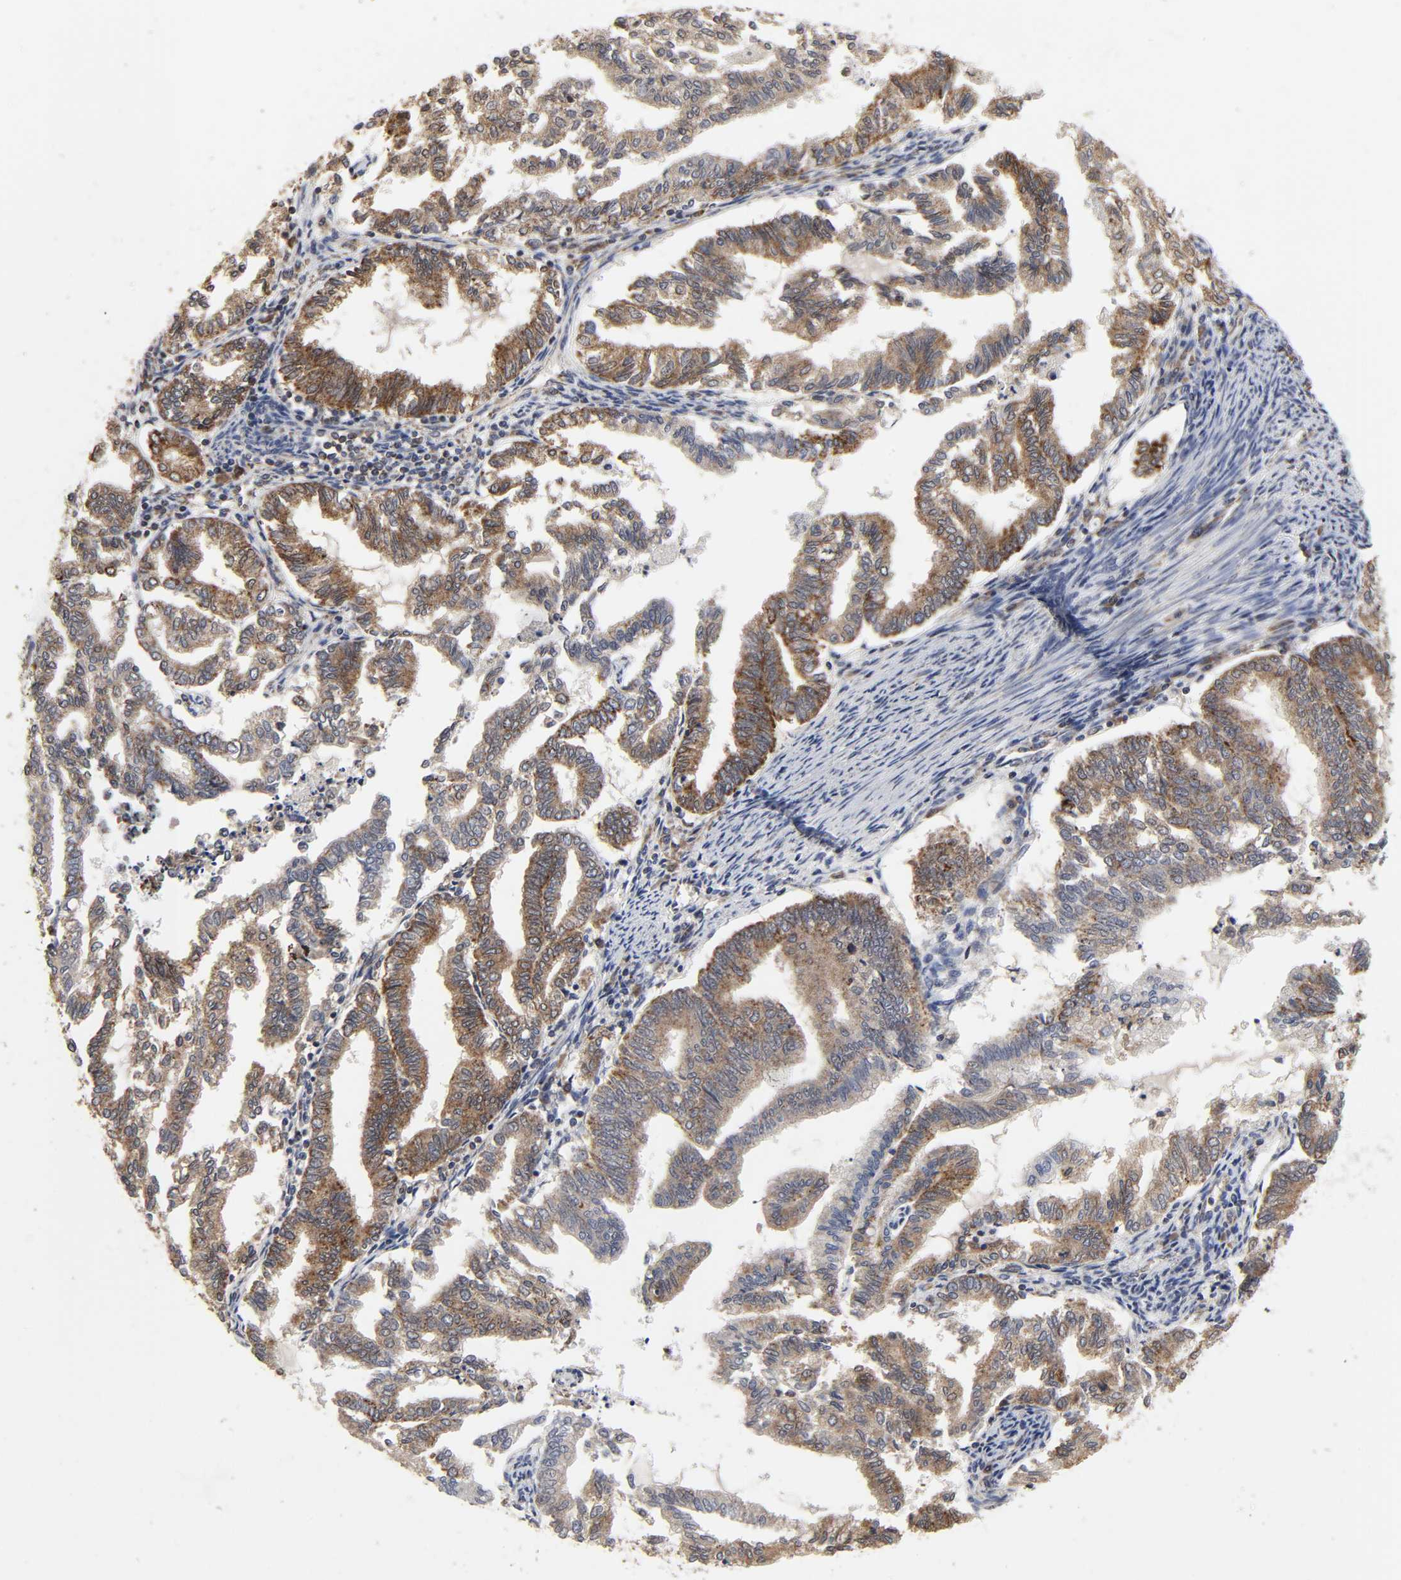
{"staining": {"intensity": "moderate", "quantity": ">75%", "location": "cytoplasmic/membranous"}, "tissue": "endometrial cancer", "cell_type": "Tumor cells", "image_type": "cancer", "snomed": [{"axis": "morphology", "description": "Adenocarcinoma, NOS"}, {"axis": "topography", "description": "Endometrium"}], "caption": "Immunohistochemical staining of human endometrial cancer (adenocarcinoma) shows medium levels of moderate cytoplasmic/membranous protein staining in approximately >75% of tumor cells. (Brightfield microscopy of DAB IHC at high magnification).", "gene": "COX6B1", "patient": {"sex": "female", "age": 79}}